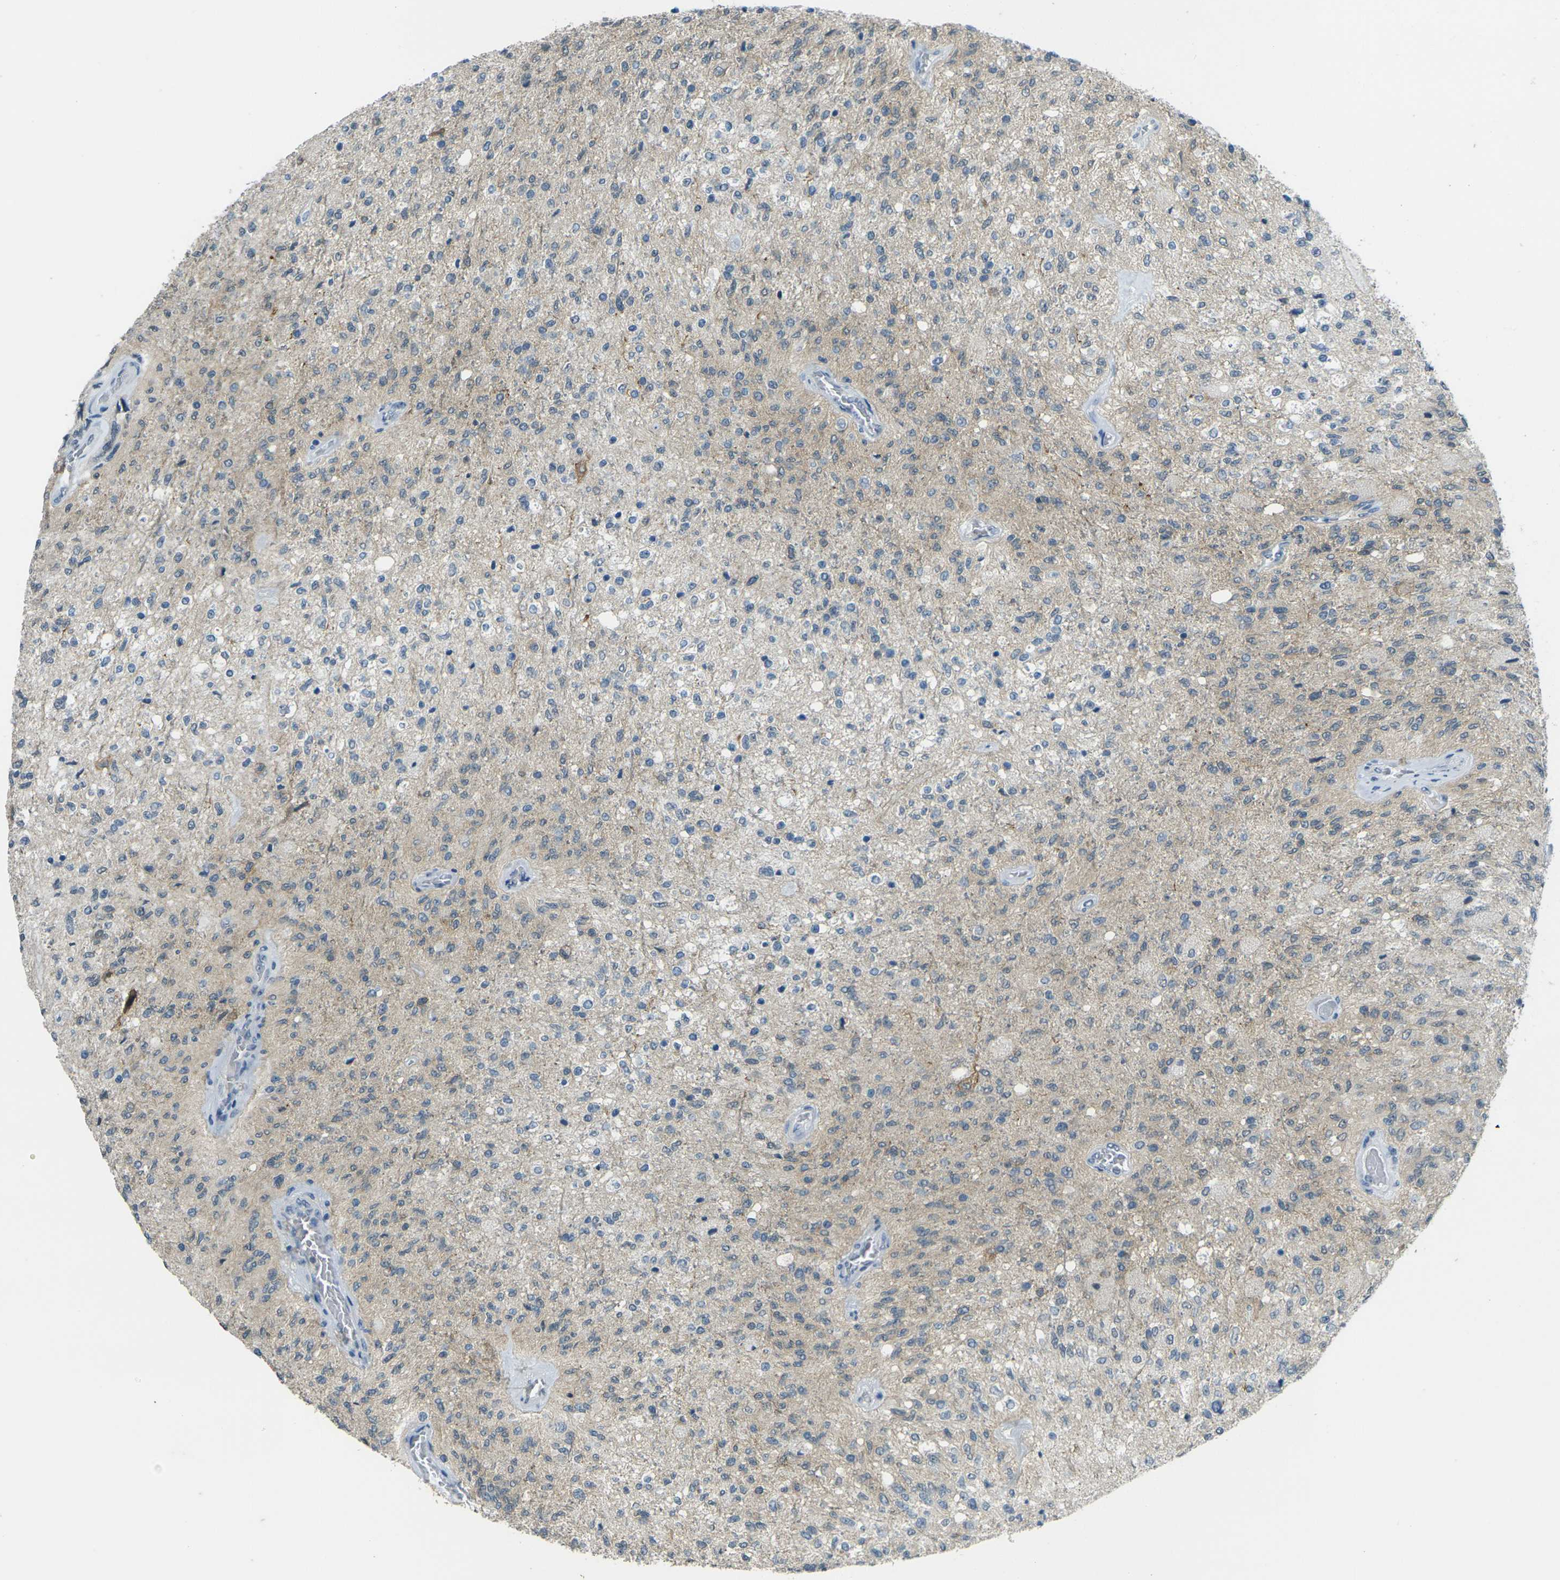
{"staining": {"intensity": "negative", "quantity": "none", "location": "none"}, "tissue": "glioma", "cell_type": "Tumor cells", "image_type": "cancer", "snomed": [{"axis": "morphology", "description": "Normal tissue, NOS"}, {"axis": "morphology", "description": "Glioma, malignant, High grade"}, {"axis": "topography", "description": "Cerebral cortex"}], "caption": "Human malignant high-grade glioma stained for a protein using immunohistochemistry reveals no expression in tumor cells.", "gene": "SPTBN2", "patient": {"sex": "male", "age": 77}}